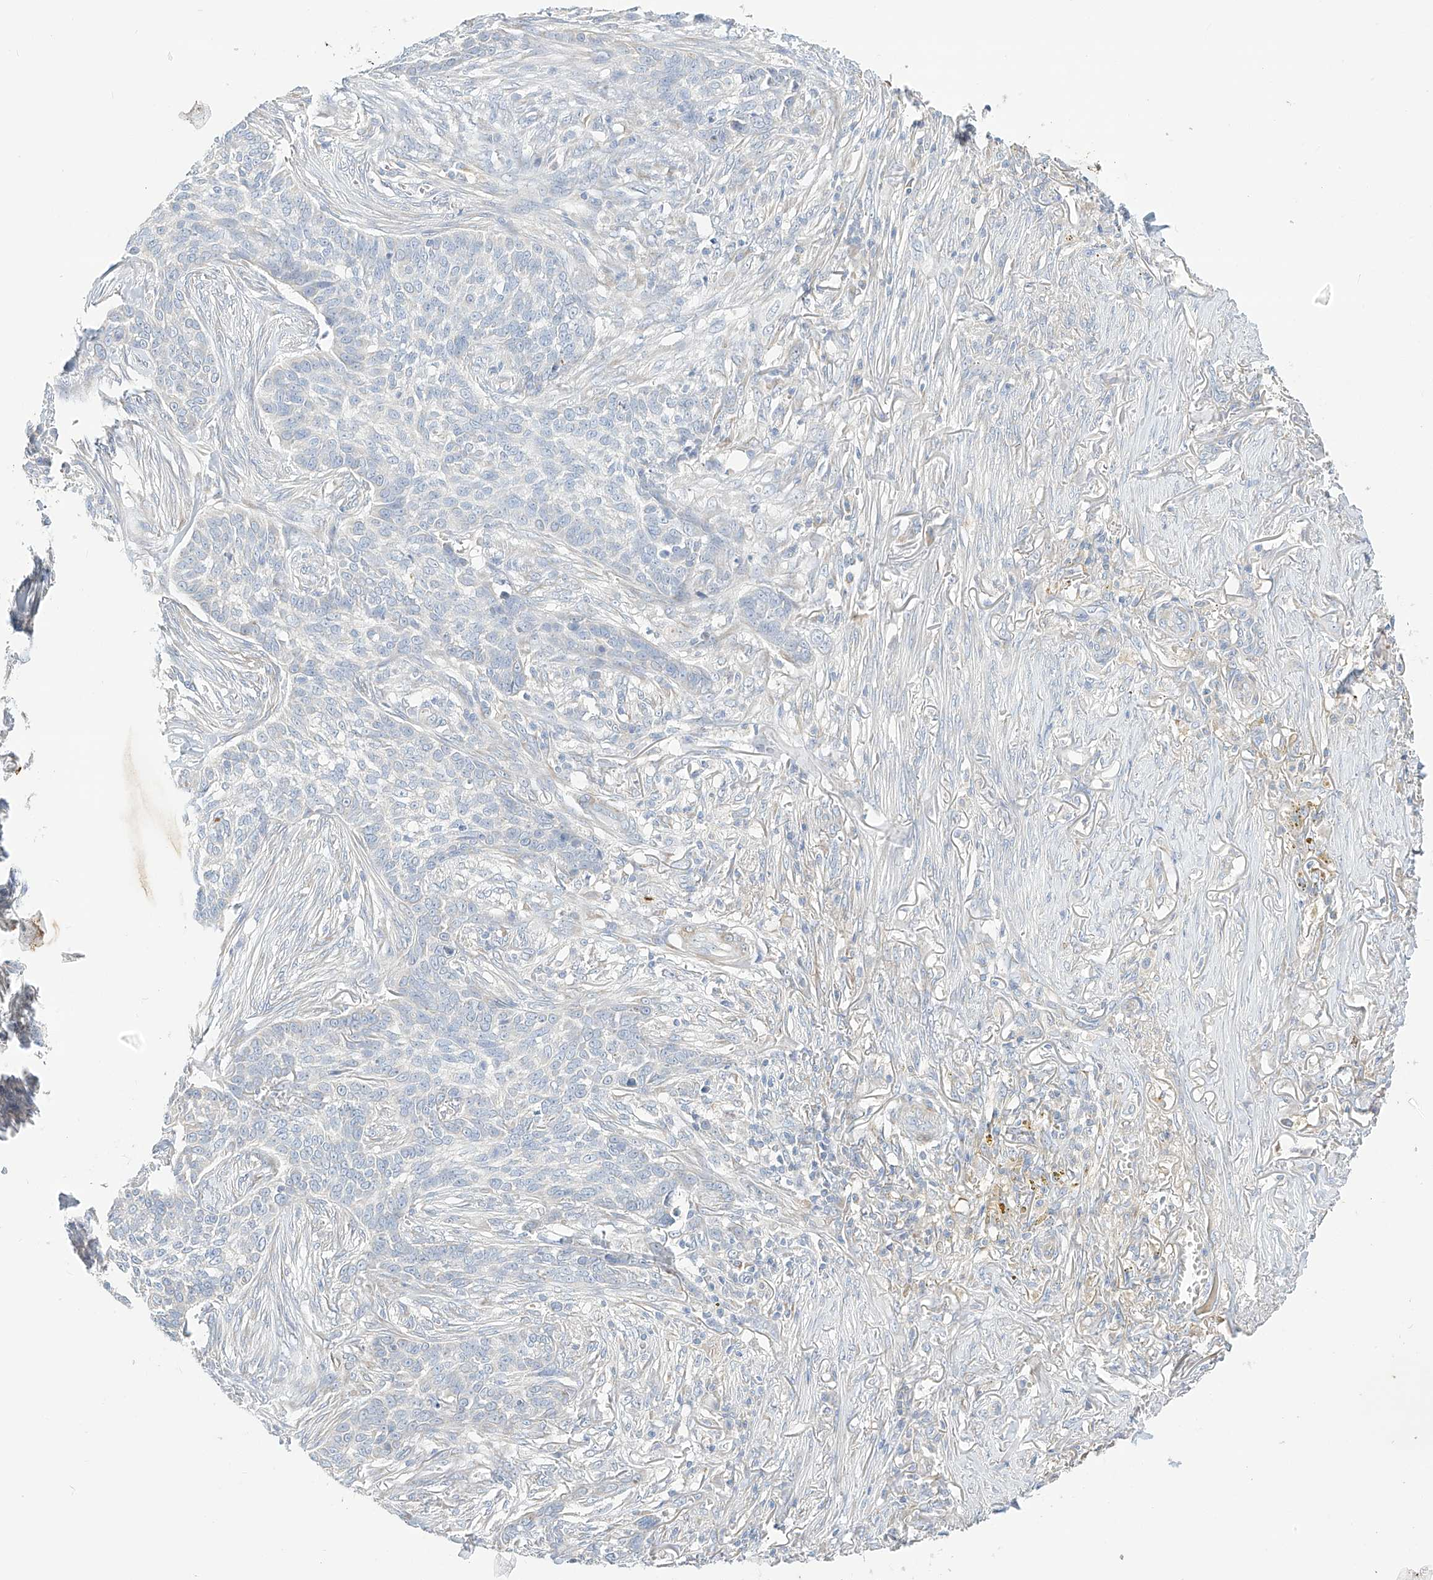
{"staining": {"intensity": "negative", "quantity": "none", "location": "none"}, "tissue": "skin cancer", "cell_type": "Tumor cells", "image_type": "cancer", "snomed": [{"axis": "morphology", "description": "Basal cell carcinoma"}, {"axis": "topography", "description": "Skin"}], "caption": "IHC image of neoplastic tissue: human skin basal cell carcinoma stained with DAB reveals no significant protein expression in tumor cells.", "gene": "RASA2", "patient": {"sex": "male", "age": 85}}